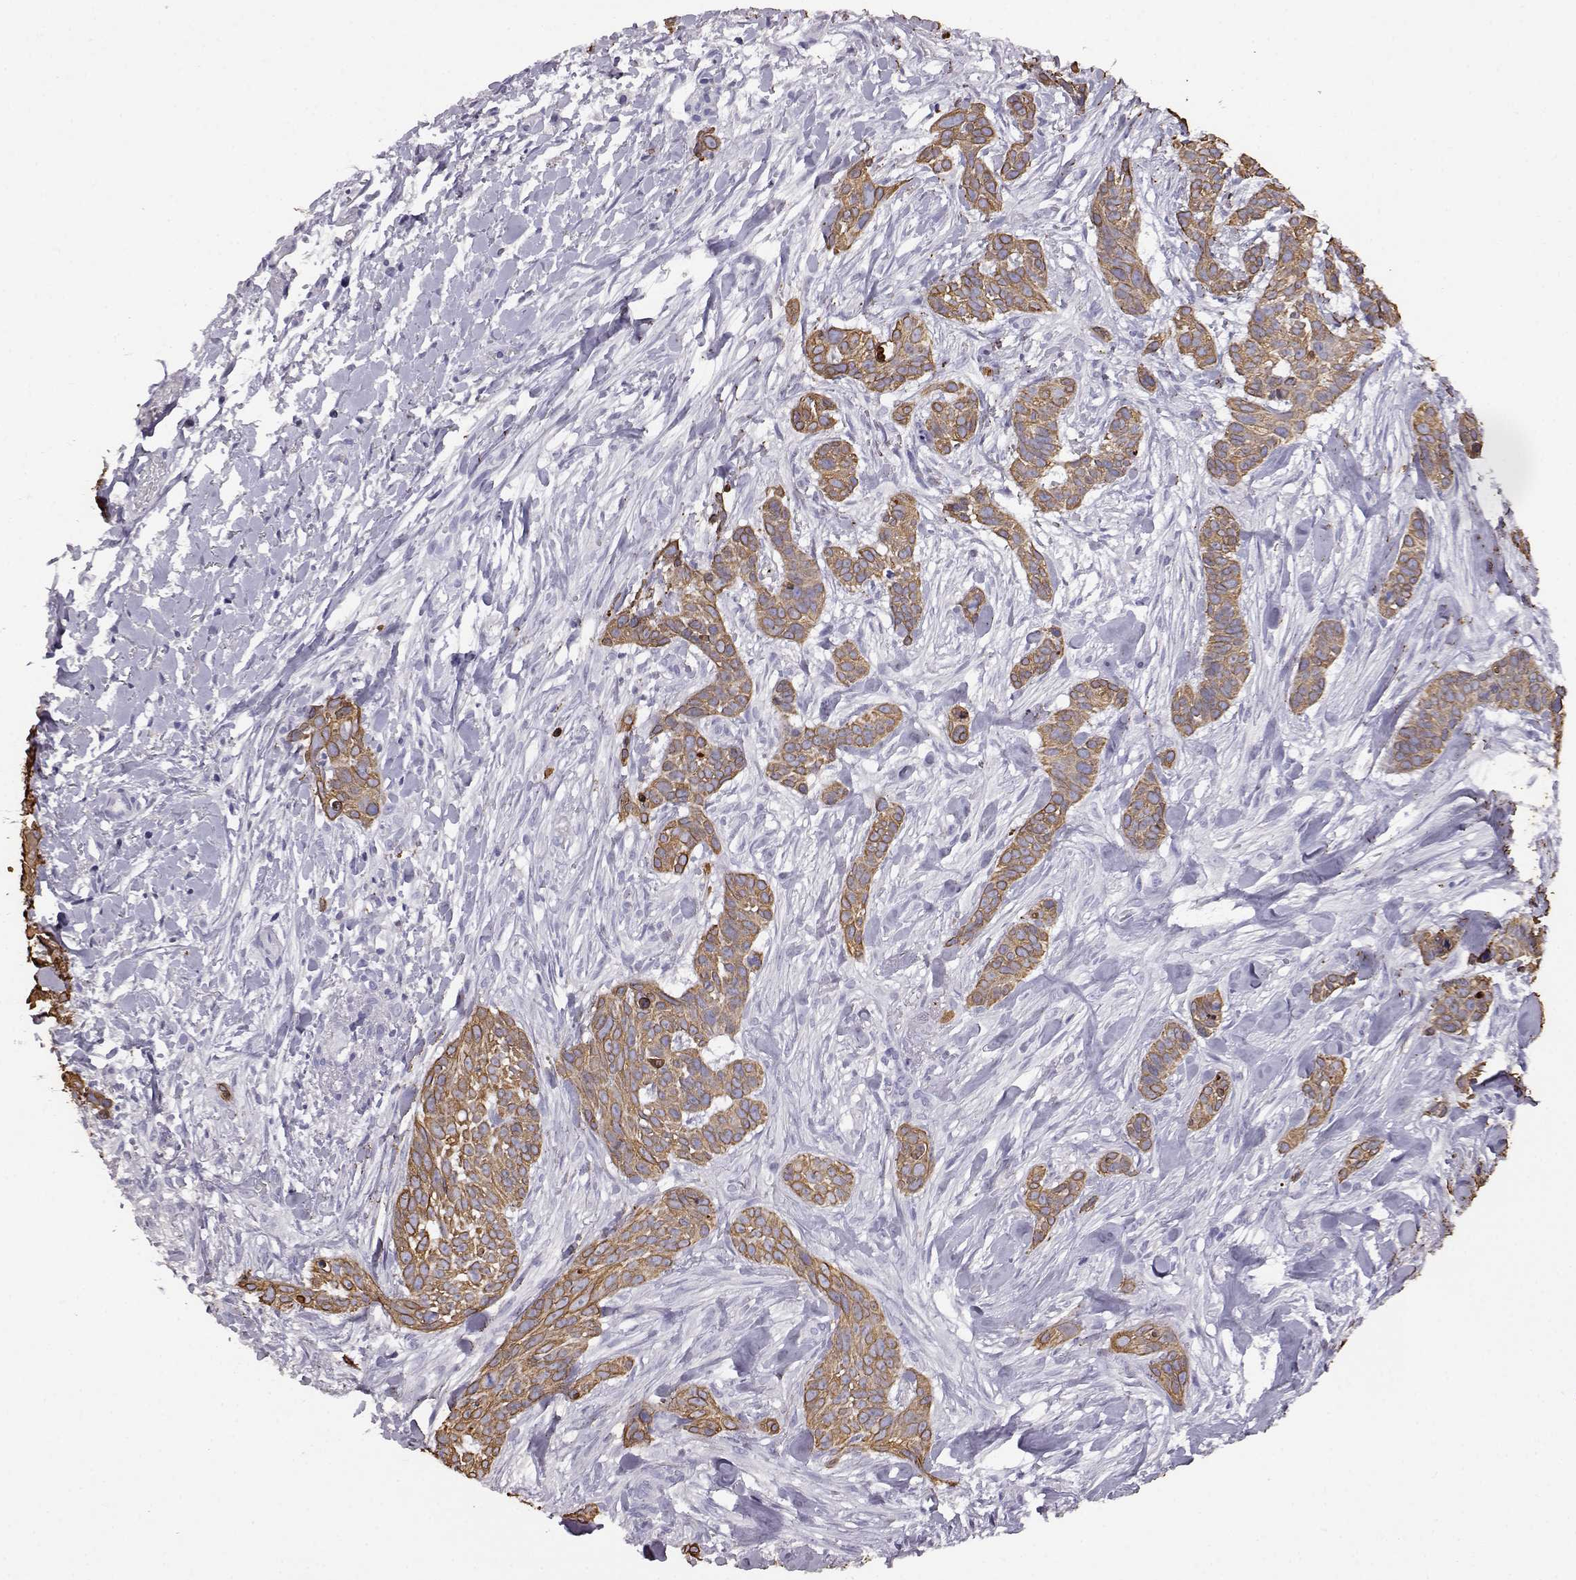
{"staining": {"intensity": "moderate", "quantity": ">75%", "location": "cytoplasmic/membranous"}, "tissue": "skin cancer", "cell_type": "Tumor cells", "image_type": "cancer", "snomed": [{"axis": "morphology", "description": "Basal cell carcinoma"}, {"axis": "topography", "description": "Skin"}], "caption": "A histopathology image showing moderate cytoplasmic/membranous positivity in about >75% of tumor cells in skin cancer, as visualized by brown immunohistochemical staining.", "gene": "AKR1B1", "patient": {"sex": "male", "age": 87}}